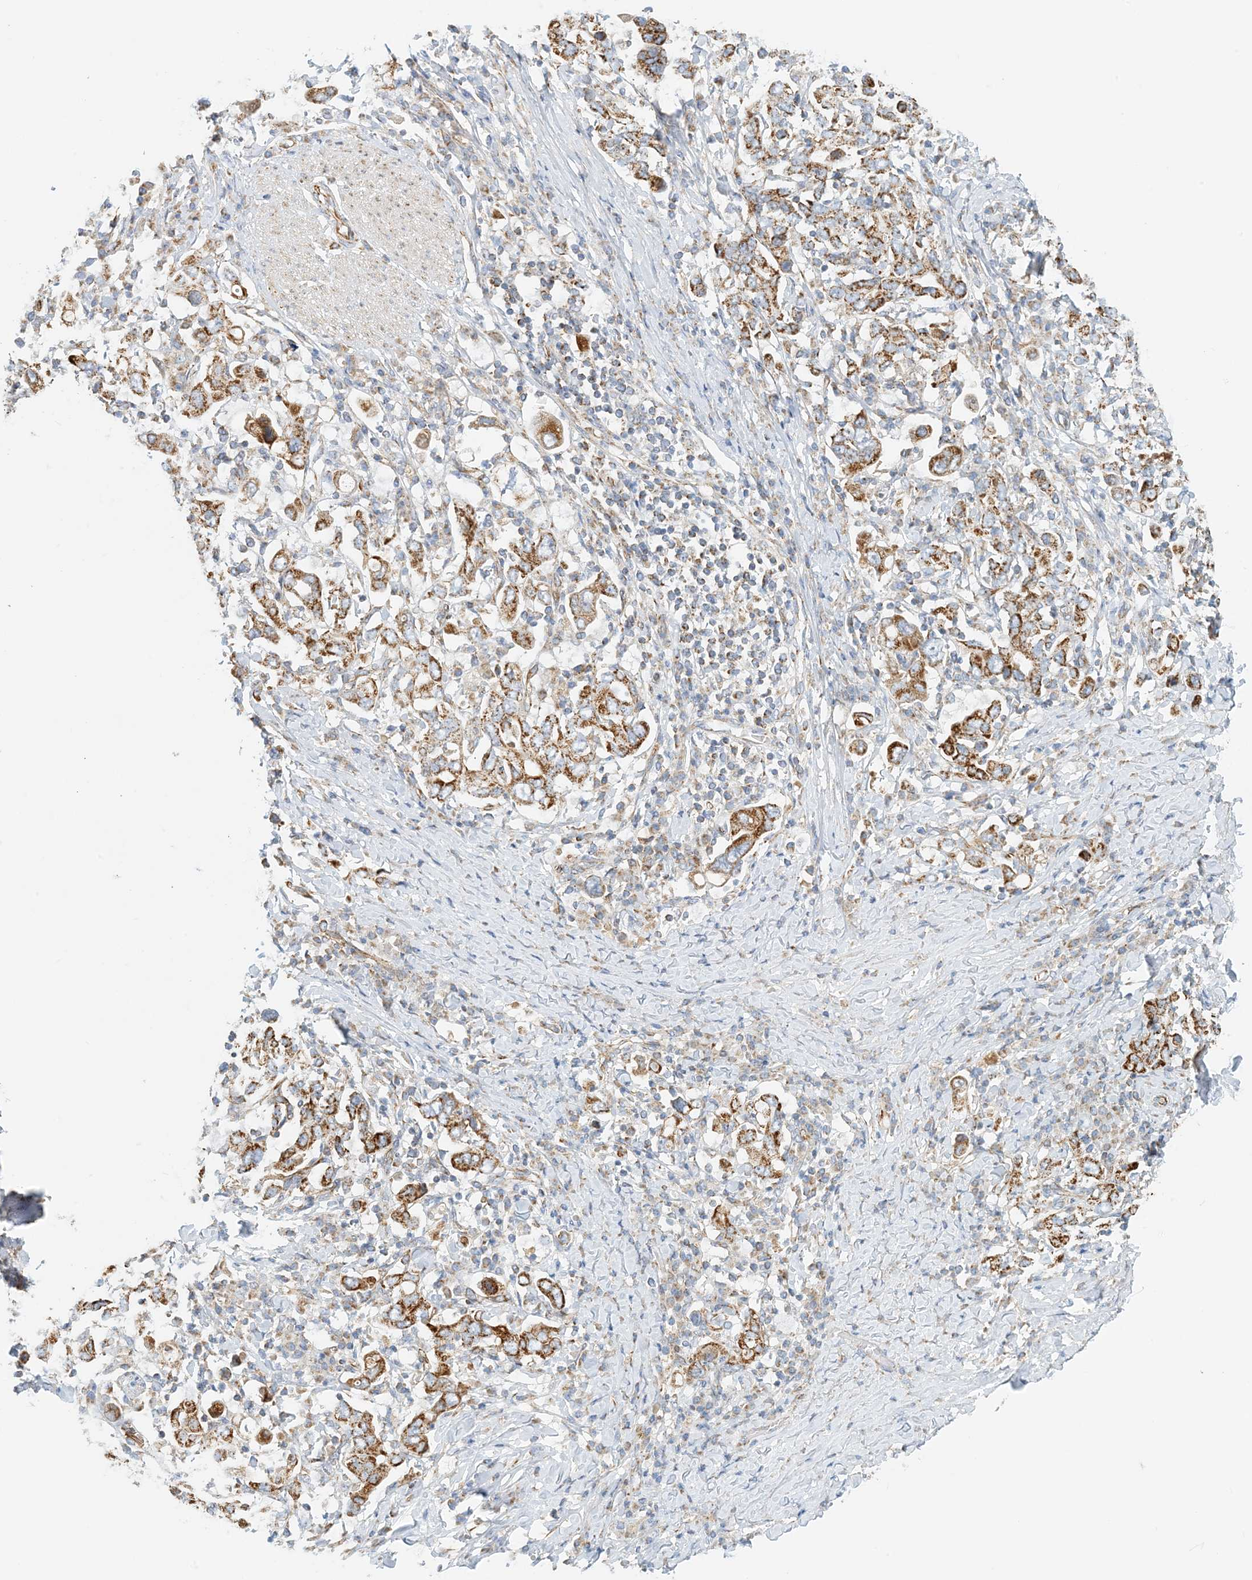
{"staining": {"intensity": "strong", "quantity": "25%-75%", "location": "cytoplasmic/membranous"}, "tissue": "stomach cancer", "cell_type": "Tumor cells", "image_type": "cancer", "snomed": [{"axis": "morphology", "description": "Adenocarcinoma, NOS"}, {"axis": "topography", "description": "Stomach, upper"}], "caption": "DAB immunohistochemical staining of human stomach adenocarcinoma exhibits strong cytoplasmic/membranous protein expression in about 25%-75% of tumor cells.", "gene": "COA3", "patient": {"sex": "male", "age": 62}}